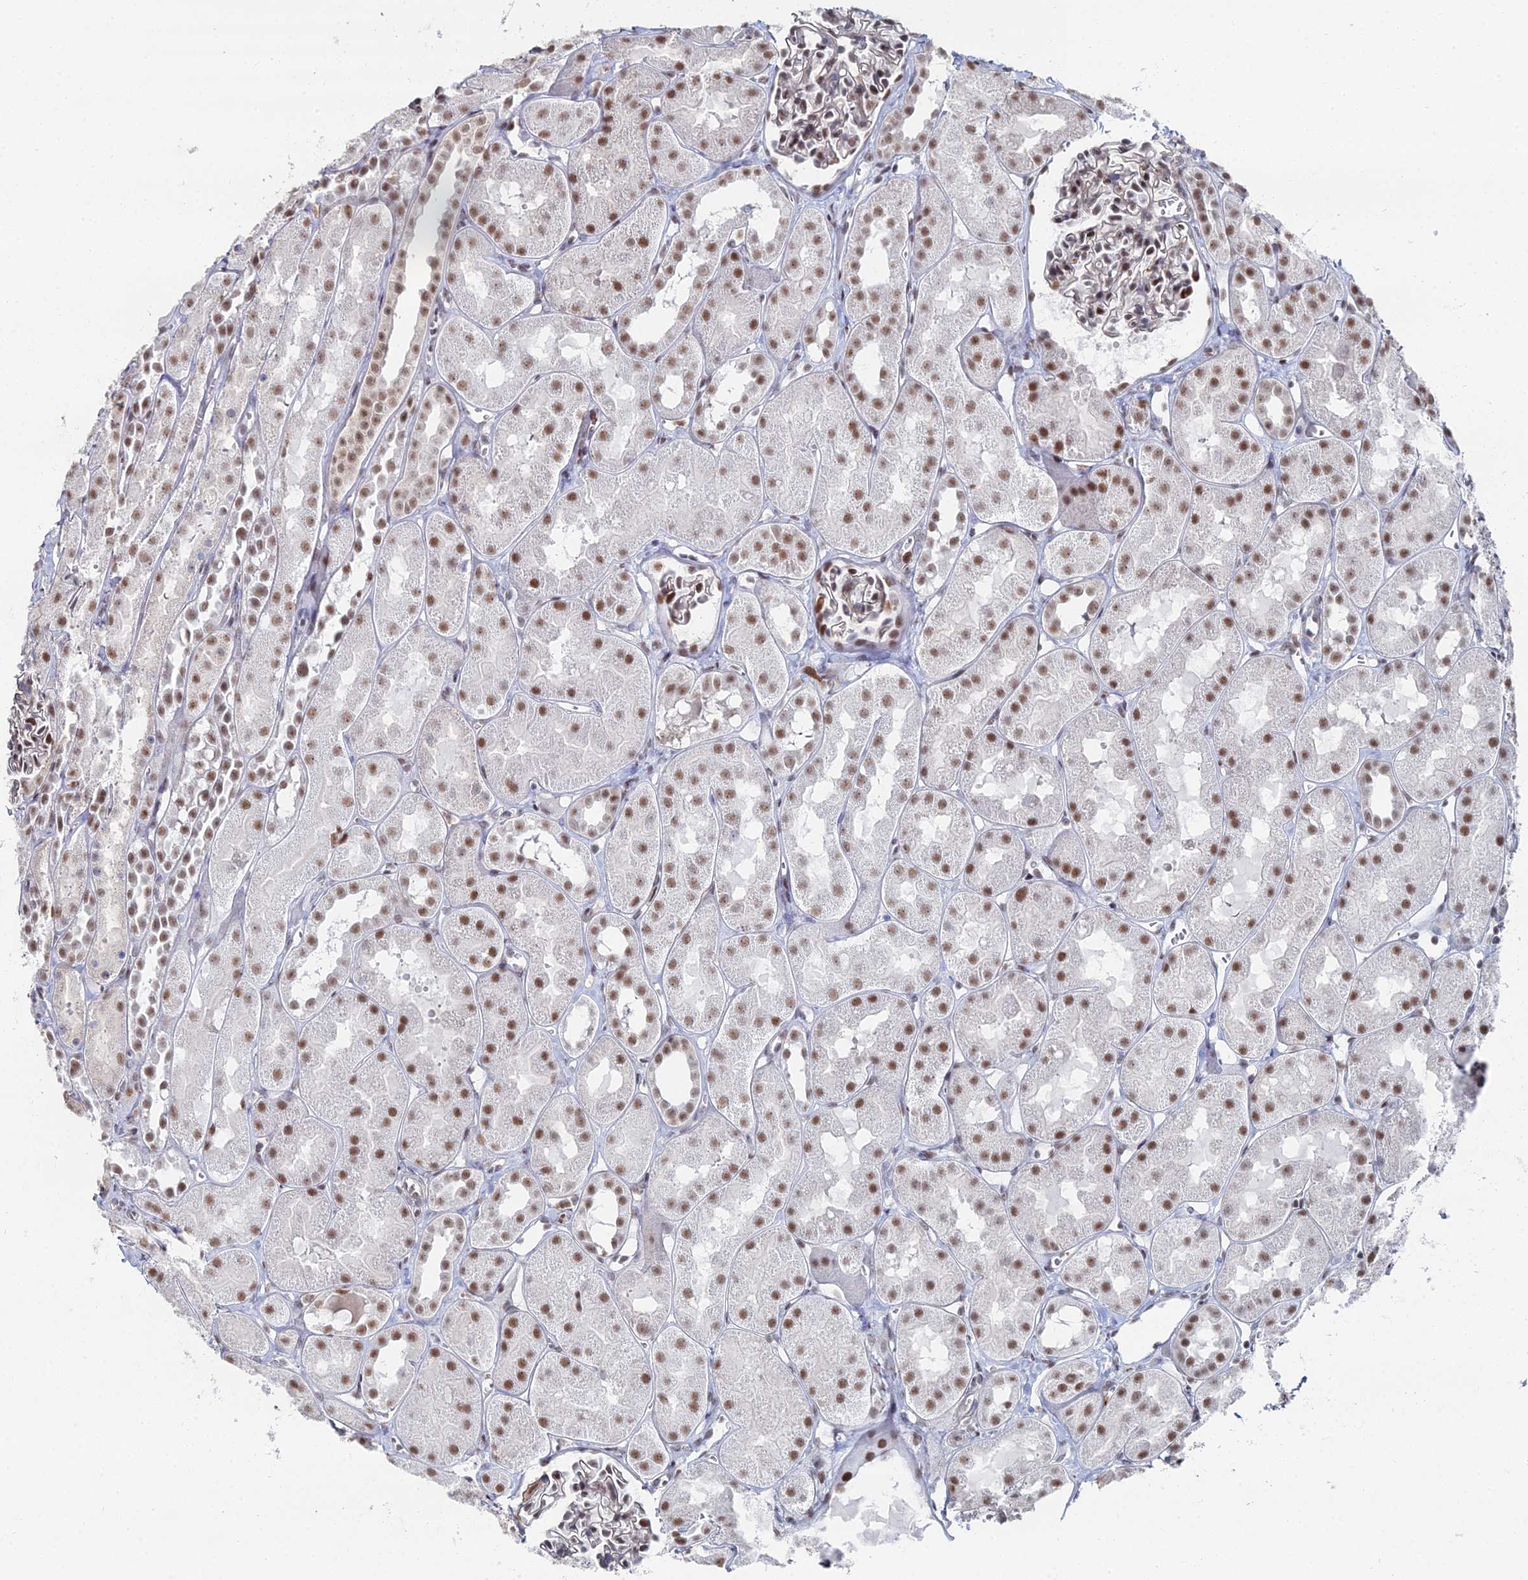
{"staining": {"intensity": "moderate", "quantity": "<25%", "location": "nuclear"}, "tissue": "kidney", "cell_type": "Cells in glomeruli", "image_type": "normal", "snomed": [{"axis": "morphology", "description": "Normal tissue, NOS"}, {"axis": "topography", "description": "Kidney"}, {"axis": "topography", "description": "Urinary bladder"}], "caption": "Immunohistochemistry (IHC) (DAB) staining of unremarkable kidney shows moderate nuclear protein expression in about <25% of cells in glomeruli.", "gene": "GSC2", "patient": {"sex": "male", "age": 16}}